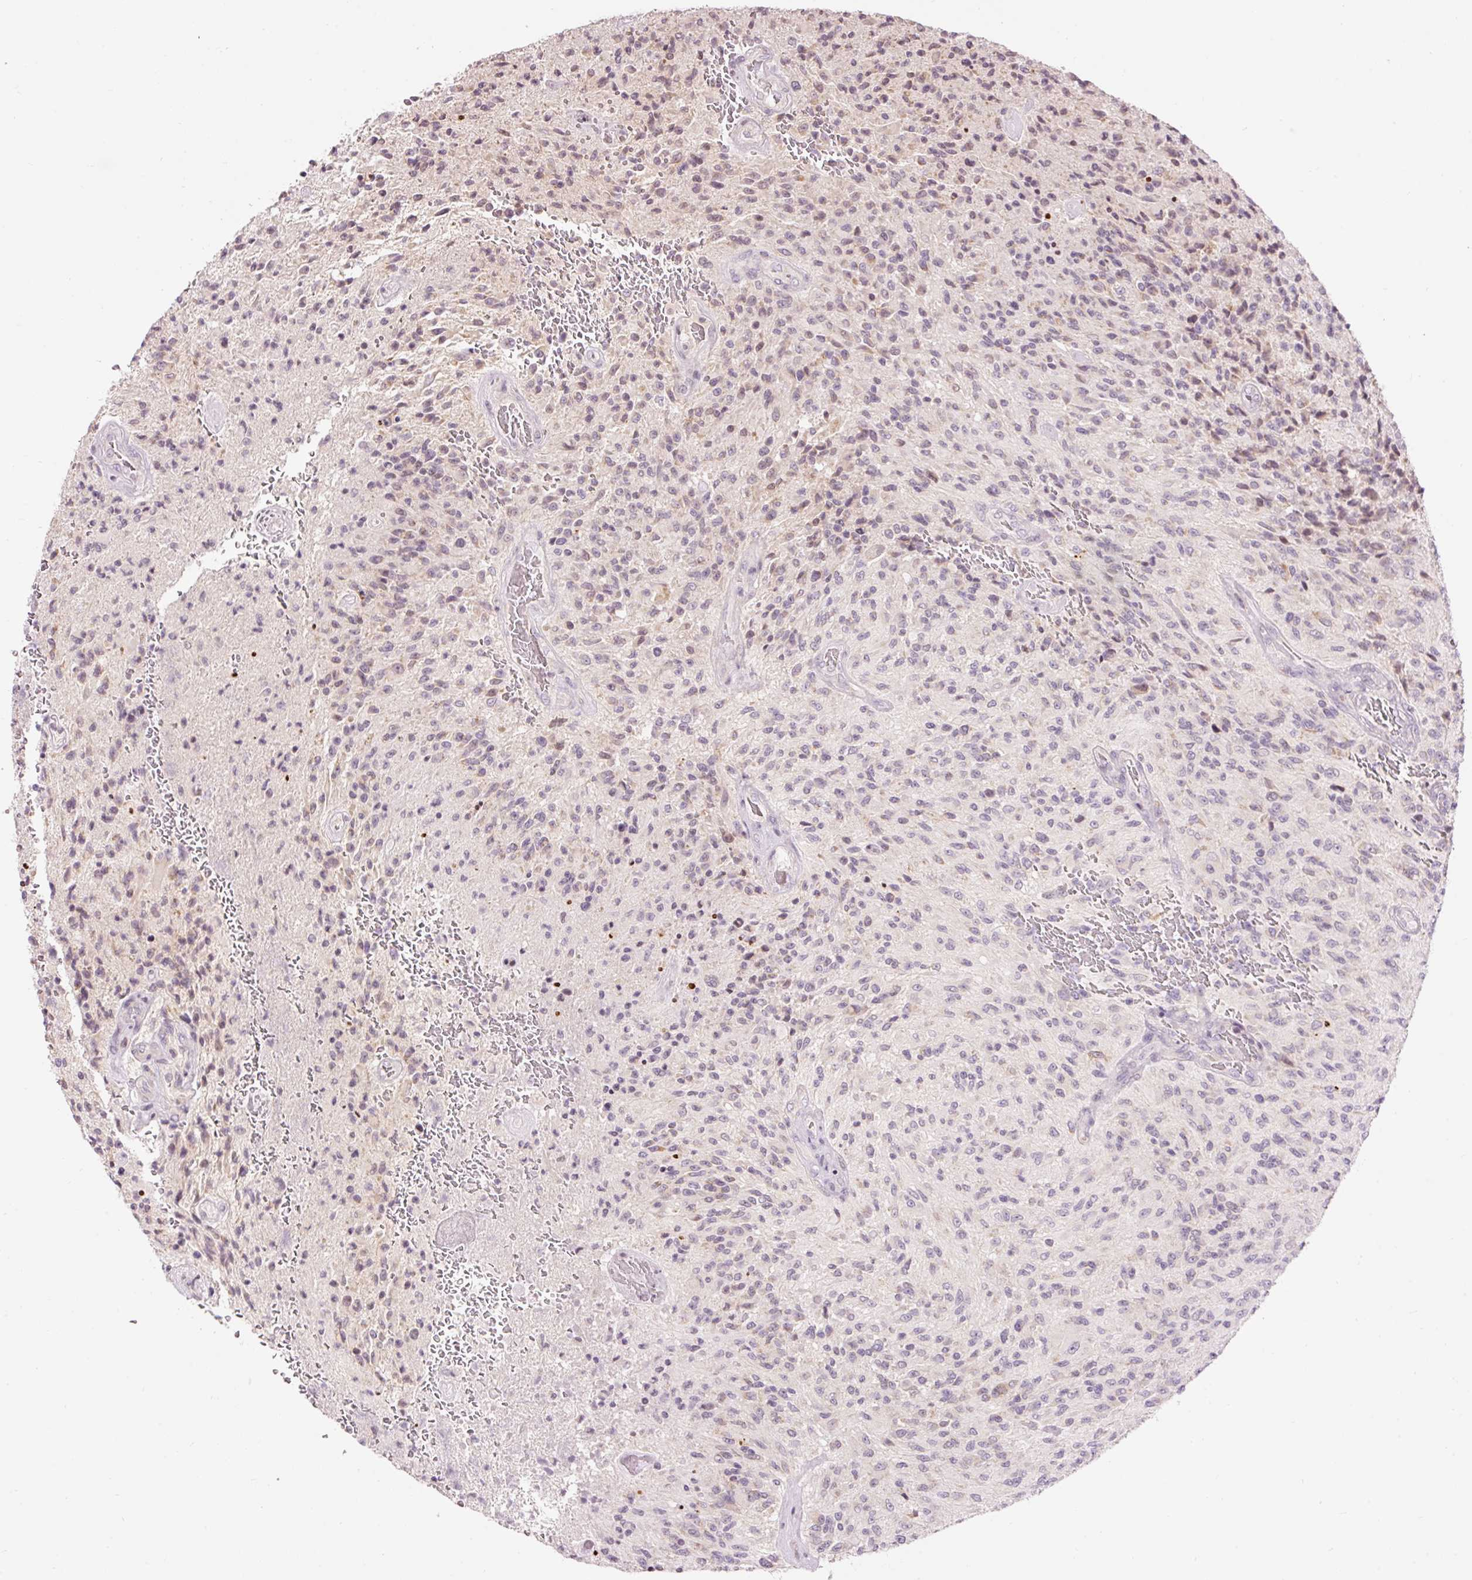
{"staining": {"intensity": "weak", "quantity": "<25%", "location": "cytoplasmic/membranous"}, "tissue": "glioma", "cell_type": "Tumor cells", "image_type": "cancer", "snomed": [{"axis": "morphology", "description": "Normal tissue, NOS"}, {"axis": "morphology", "description": "Glioma, malignant, High grade"}, {"axis": "topography", "description": "Cerebral cortex"}], "caption": "IHC micrograph of neoplastic tissue: human glioma stained with DAB (3,3'-diaminobenzidine) shows no significant protein positivity in tumor cells.", "gene": "ABHD11", "patient": {"sex": "male", "age": 56}}